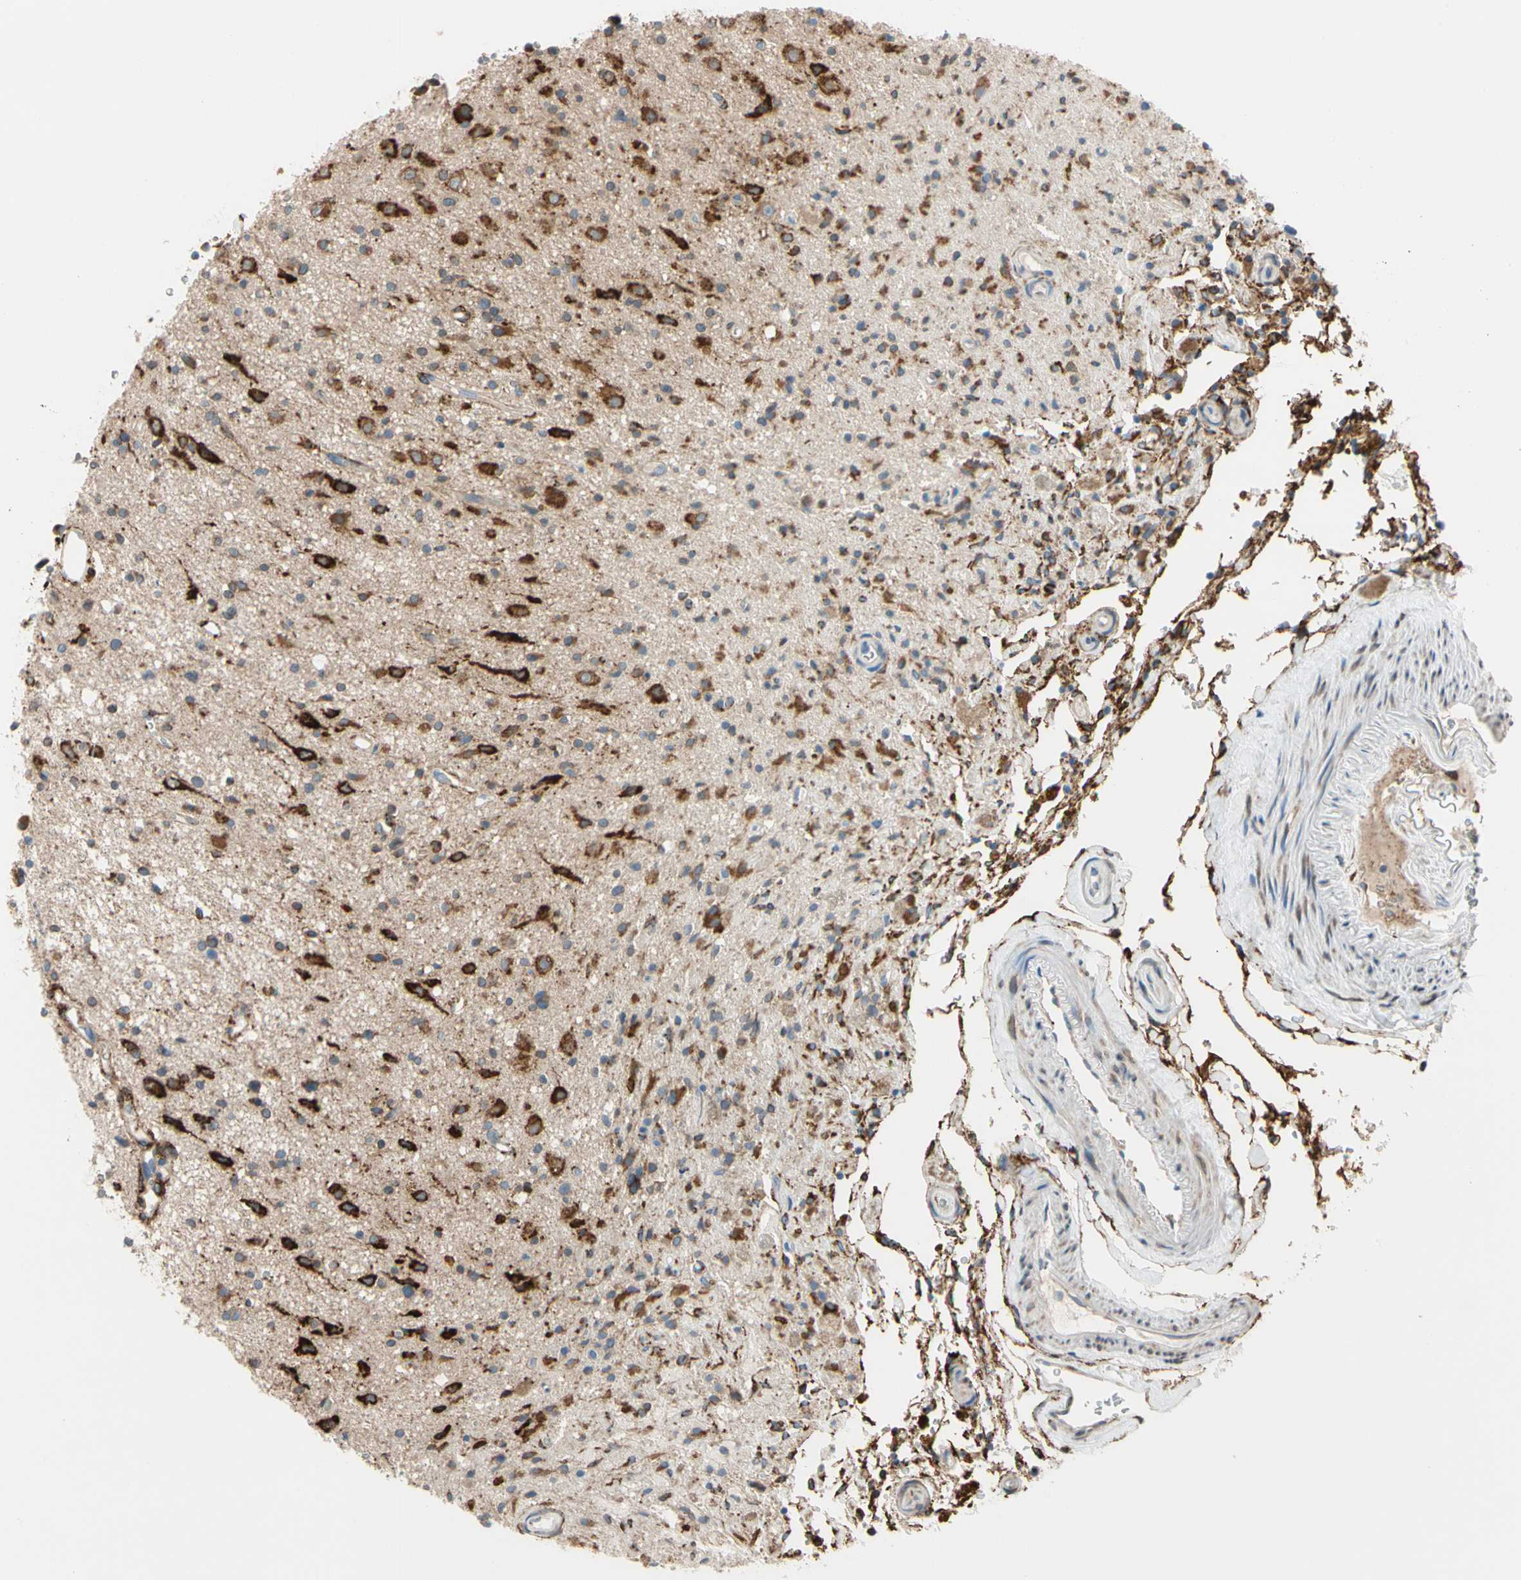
{"staining": {"intensity": "strong", "quantity": ">75%", "location": "cytoplasmic/membranous"}, "tissue": "glioma", "cell_type": "Tumor cells", "image_type": "cancer", "snomed": [{"axis": "morphology", "description": "Glioma, malignant, High grade"}, {"axis": "topography", "description": "Brain"}], "caption": "IHC micrograph of malignant glioma (high-grade) stained for a protein (brown), which displays high levels of strong cytoplasmic/membranous positivity in about >75% of tumor cells.", "gene": "LRPAP1", "patient": {"sex": "male", "age": 33}}